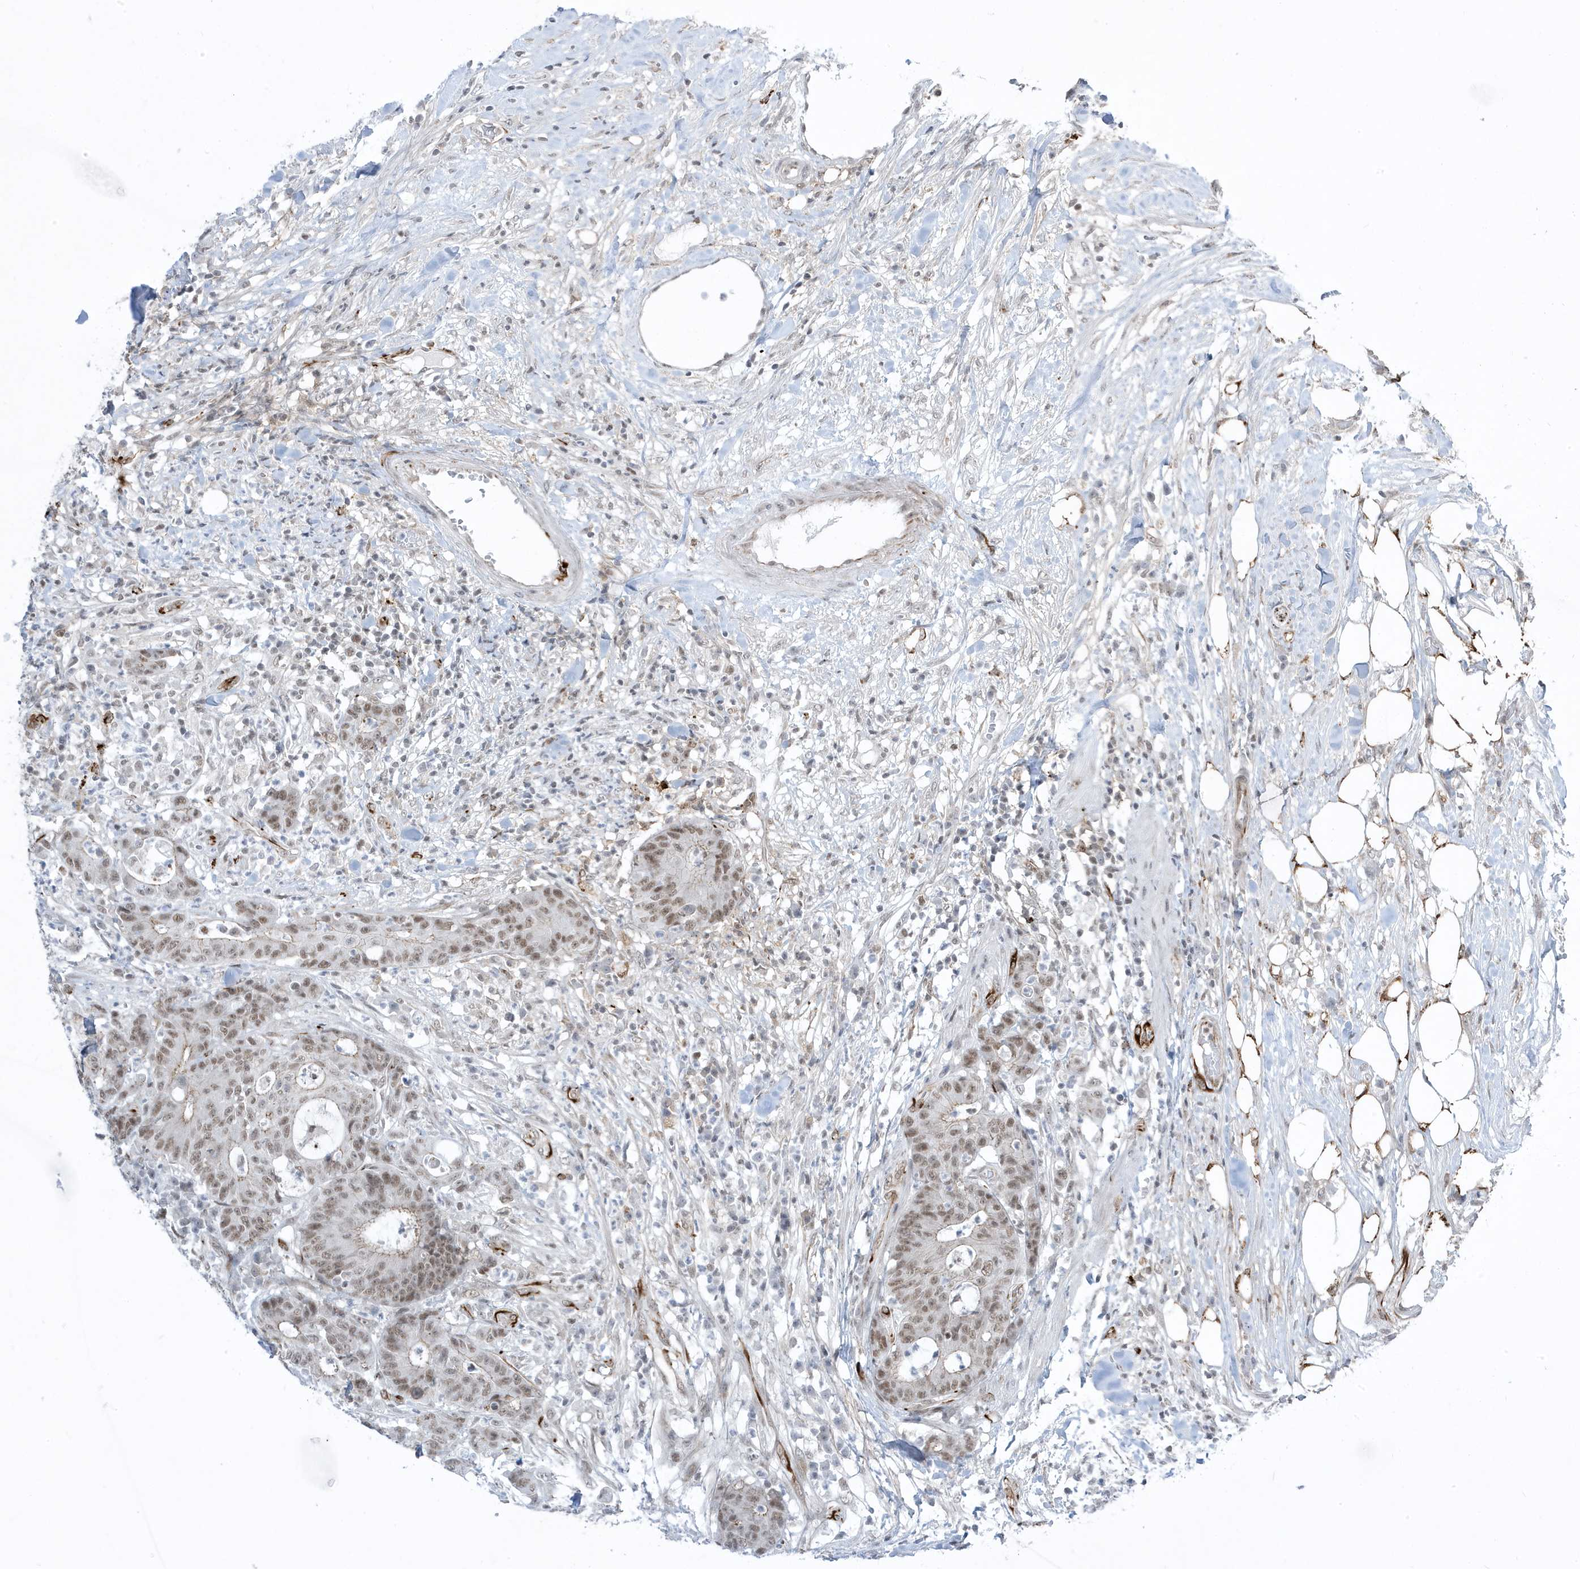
{"staining": {"intensity": "moderate", "quantity": ">75%", "location": "nuclear"}, "tissue": "colorectal cancer", "cell_type": "Tumor cells", "image_type": "cancer", "snomed": [{"axis": "morphology", "description": "Adenocarcinoma, NOS"}, {"axis": "topography", "description": "Colon"}], "caption": "Brown immunohistochemical staining in colorectal cancer reveals moderate nuclear expression in approximately >75% of tumor cells.", "gene": "ADAMTSL3", "patient": {"sex": "female", "age": 84}}